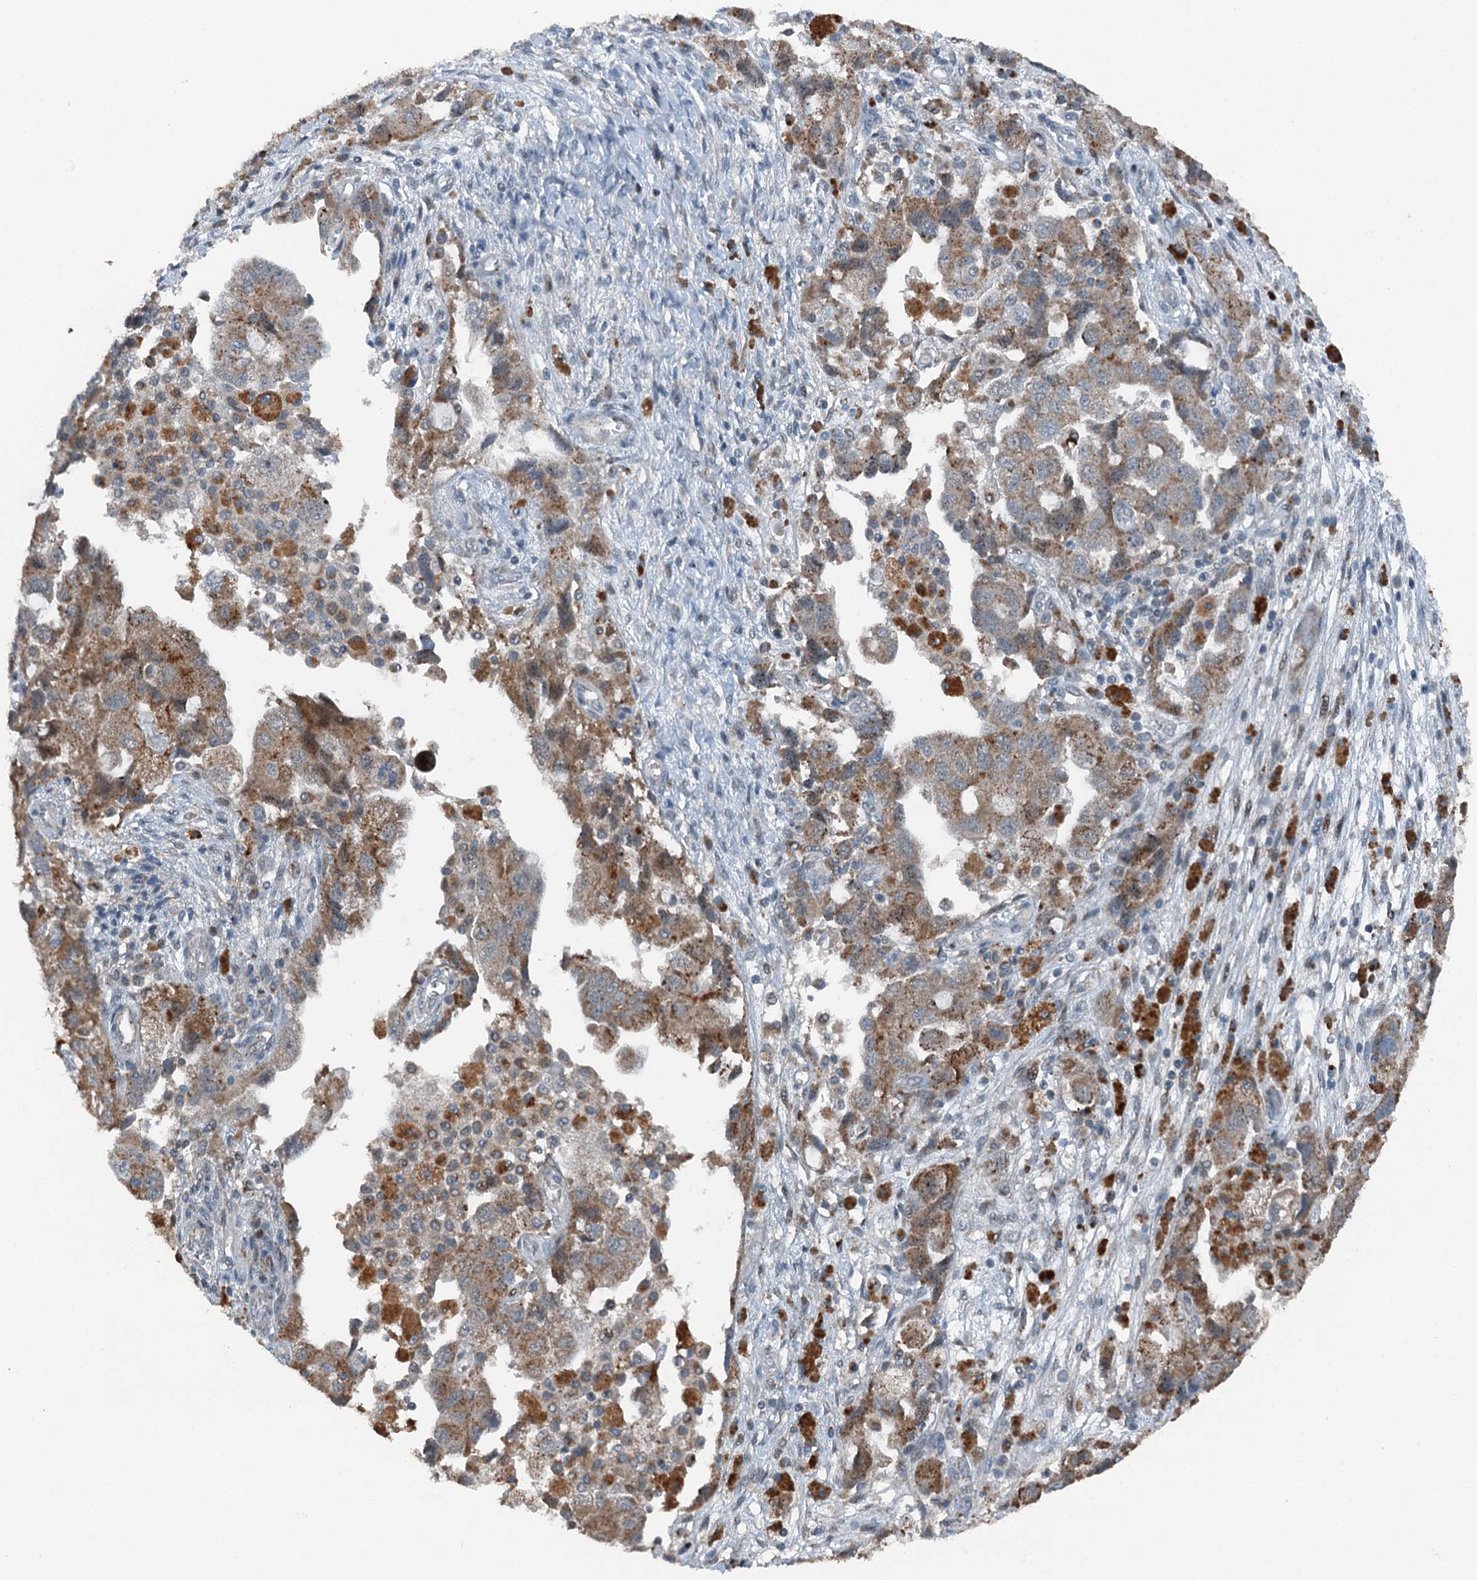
{"staining": {"intensity": "moderate", "quantity": ">75%", "location": "cytoplasmic/membranous"}, "tissue": "ovarian cancer", "cell_type": "Tumor cells", "image_type": "cancer", "snomed": [{"axis": "morphology", "description": "Carcinoma, NOS"}, {"axis": "morphology", "description": "Cystadenocarcinoma, serous, NOS"}, {"axis": "topography", "description": "Ovary"}], "caption": "Immunohistochemistry (IHC) micrograph of human ovarian cancer (serous cystadenocarcinoma) stained for a protein (brown), which reveals medium levels of moderate cytoplasmic/membranous positivity in approximately >75% of tumor cells.", "gene": "BMERB1", "patient": {"sex": "female", "age": 69}}